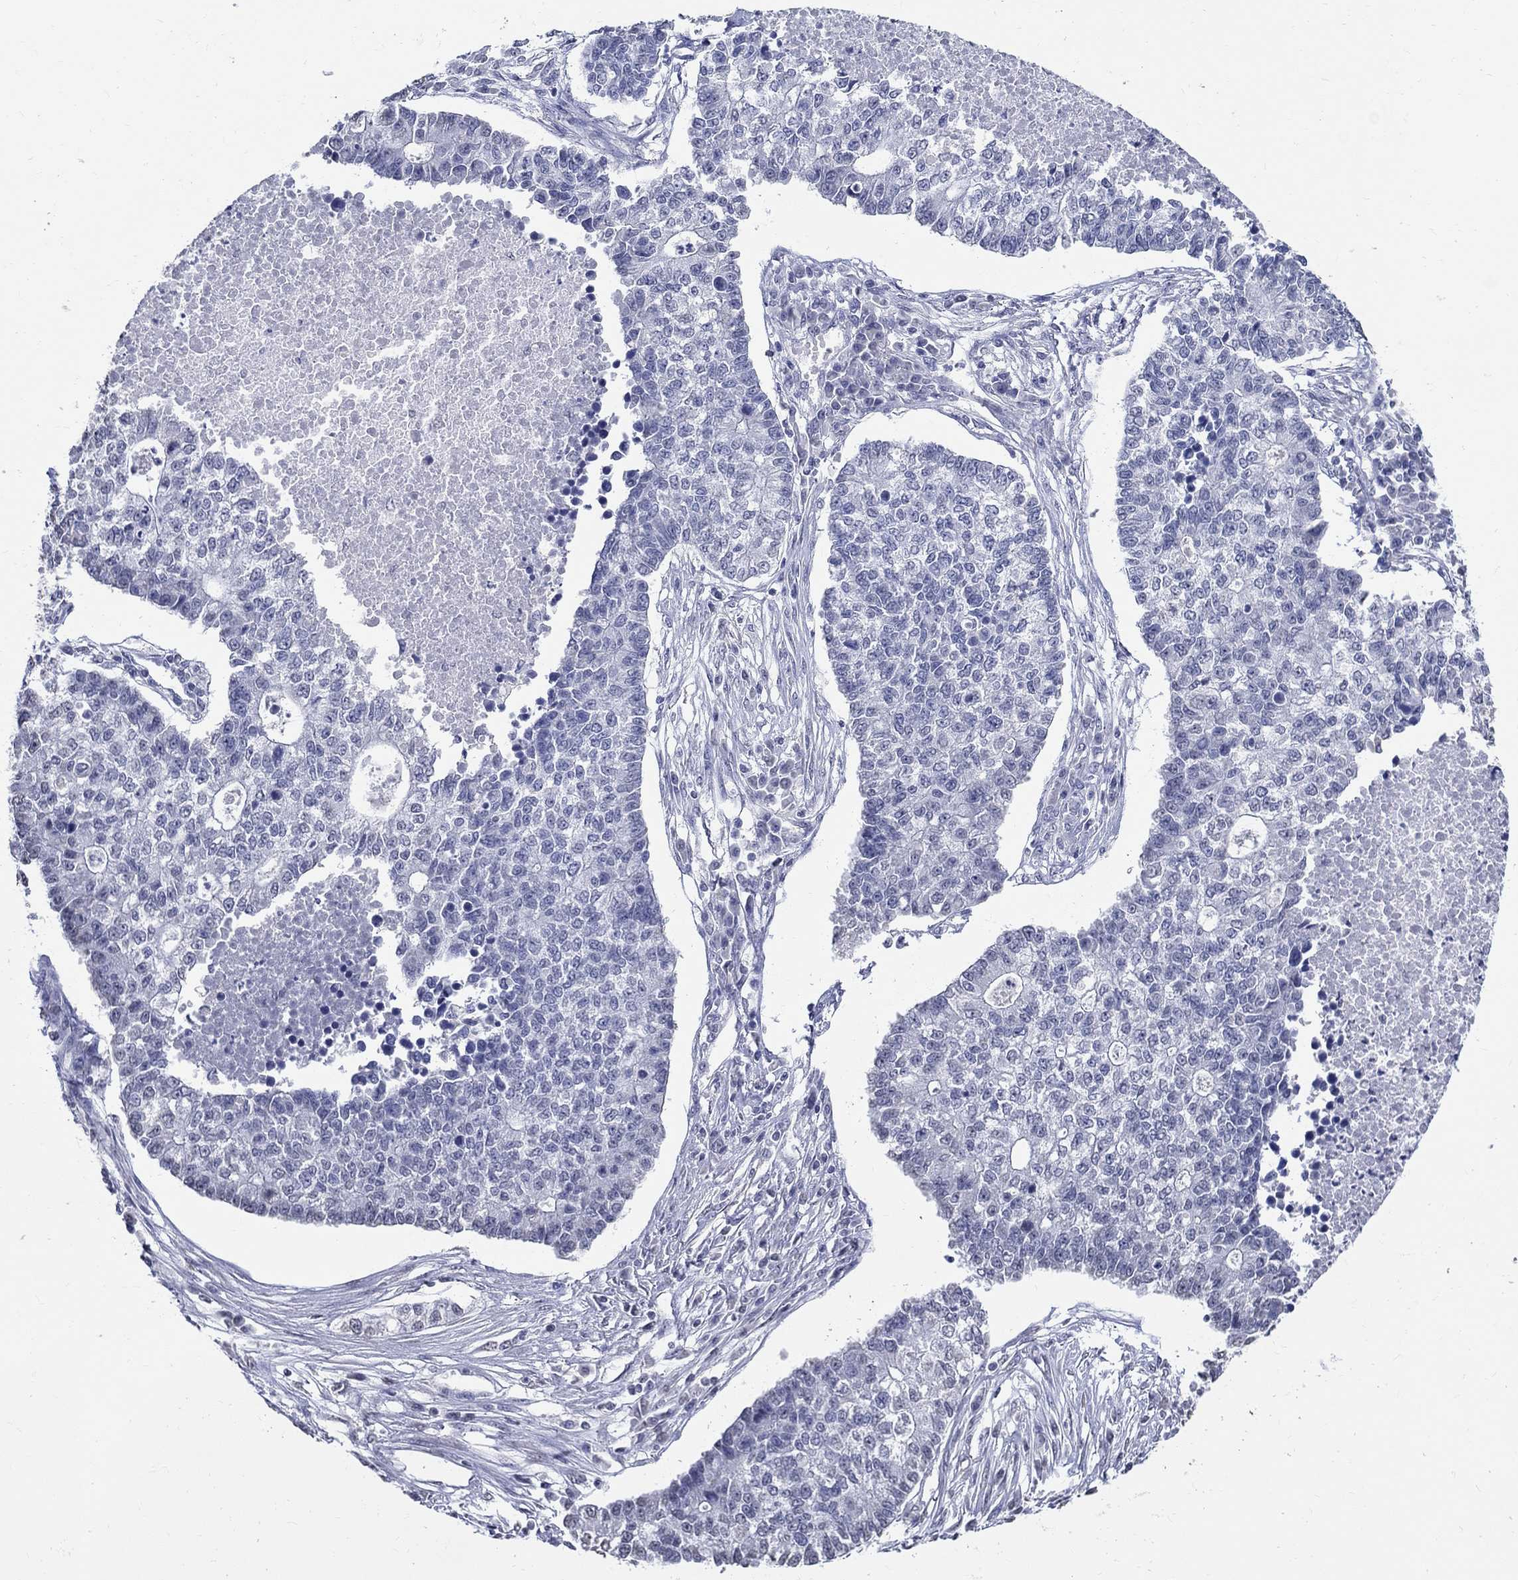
{"staining": {"intensity": "negative", "quantity": "none", "location": "none"}, "tissue": "lung cancer", "cell_type": "Tumor cells", "image_type": "cancer", "snomed": [{"axis": "morphology", "description": "Adenocarcinoma, NOS"}, {"axis": "topography", "description": "Lung"}], "caption": "This is an IHC image of human adenocarcinoma (lung). There is no staining in tumor cells.", "gene": "PDE1B", "patient": {"sex": "male", "age": 57}}